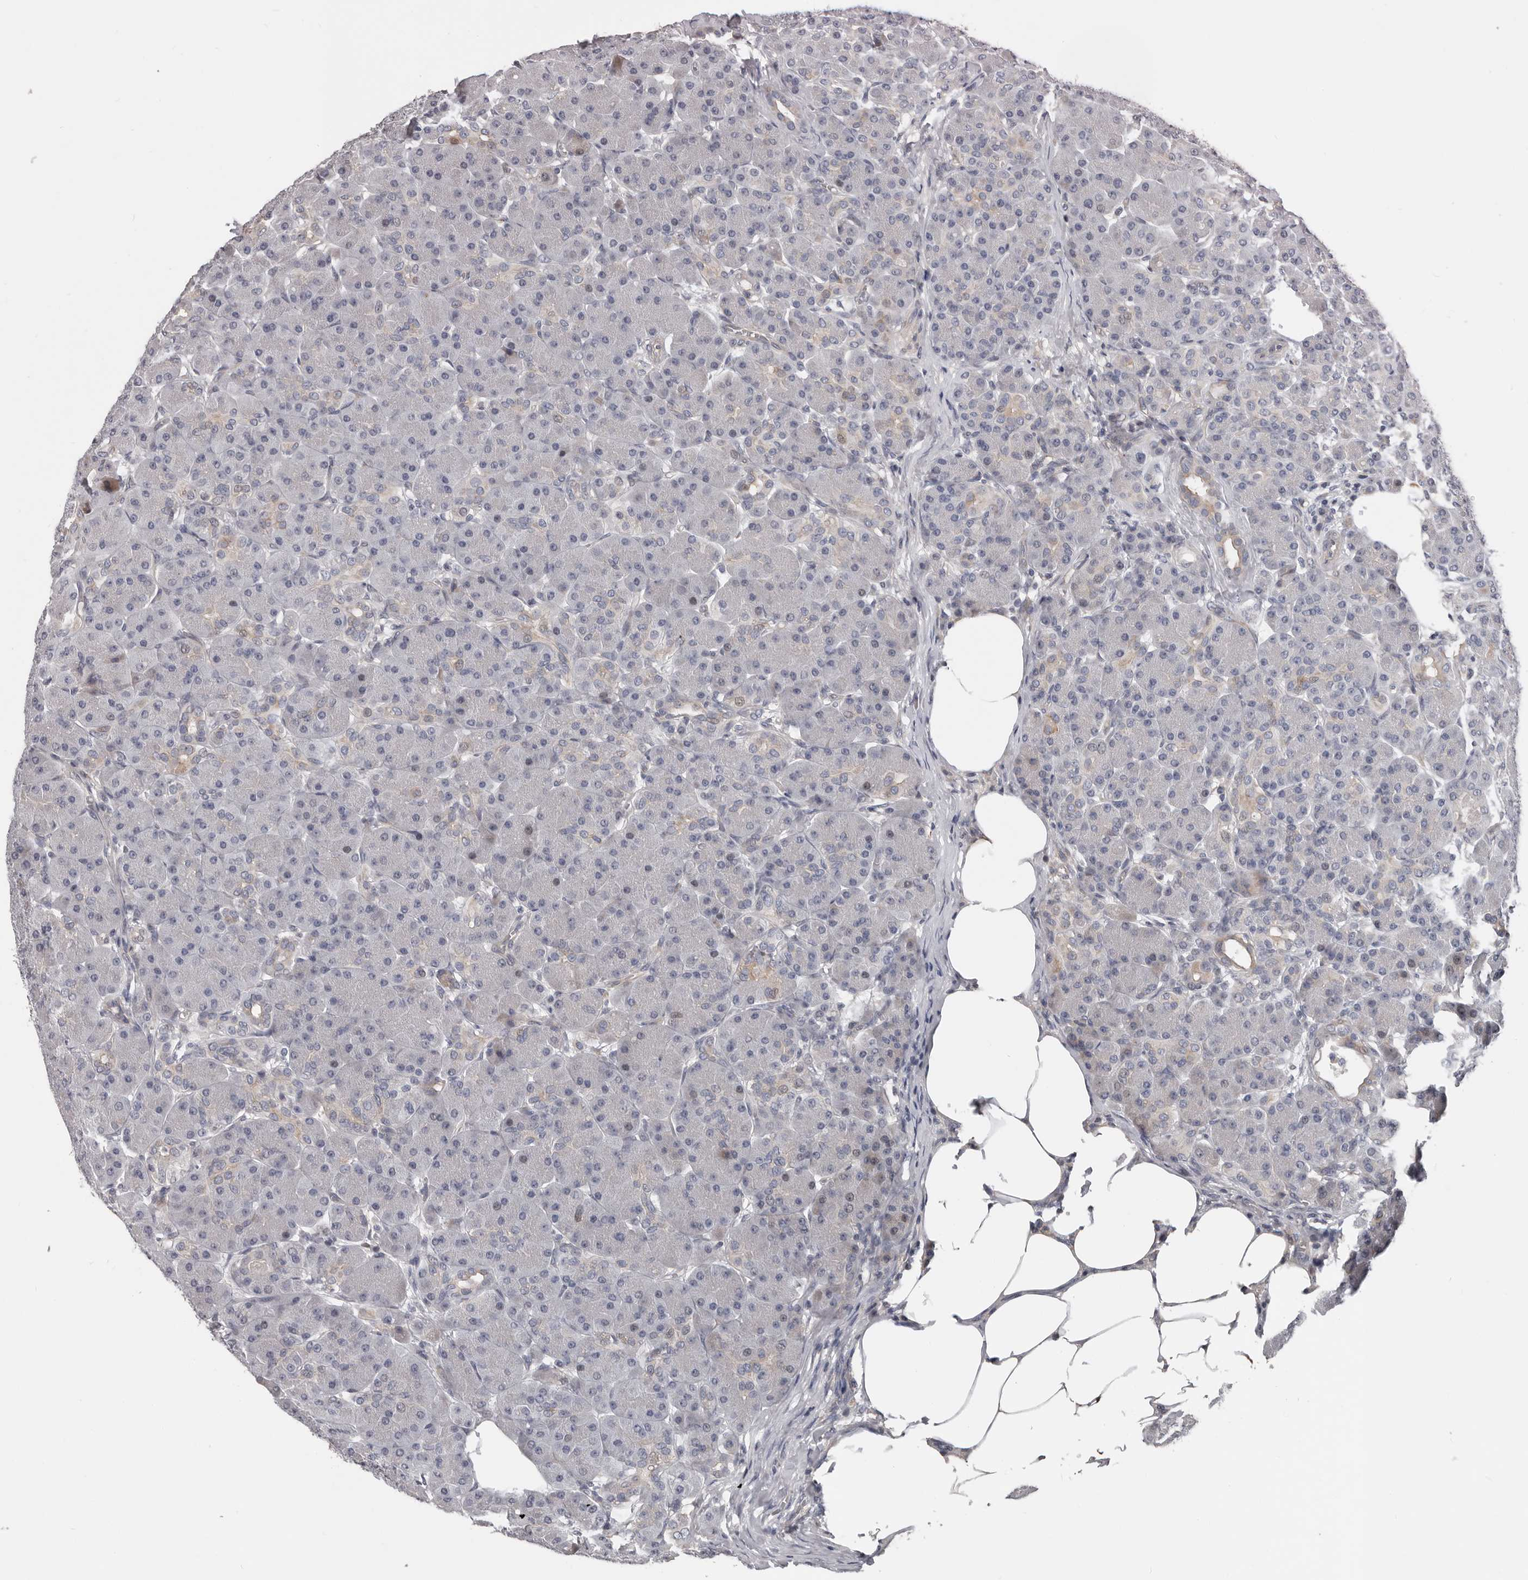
{"staining": {"intensity": "negative", "quantity": "none", "location": "none"}, "tissue": "pancreas", "cell_type": "Exocrine glandular cells", "image_type": "normal", "snomed": [{"axis": "morphology", "description": "Normal tissue, NOS"}, {"axis": "topography", "description": "Pancreas"}], "caption": "The image reveals no staining of exocrine glandular cells in normal pancreas.", "gene": "RNF217", "patient": {"sex": "male", "age": 63}}